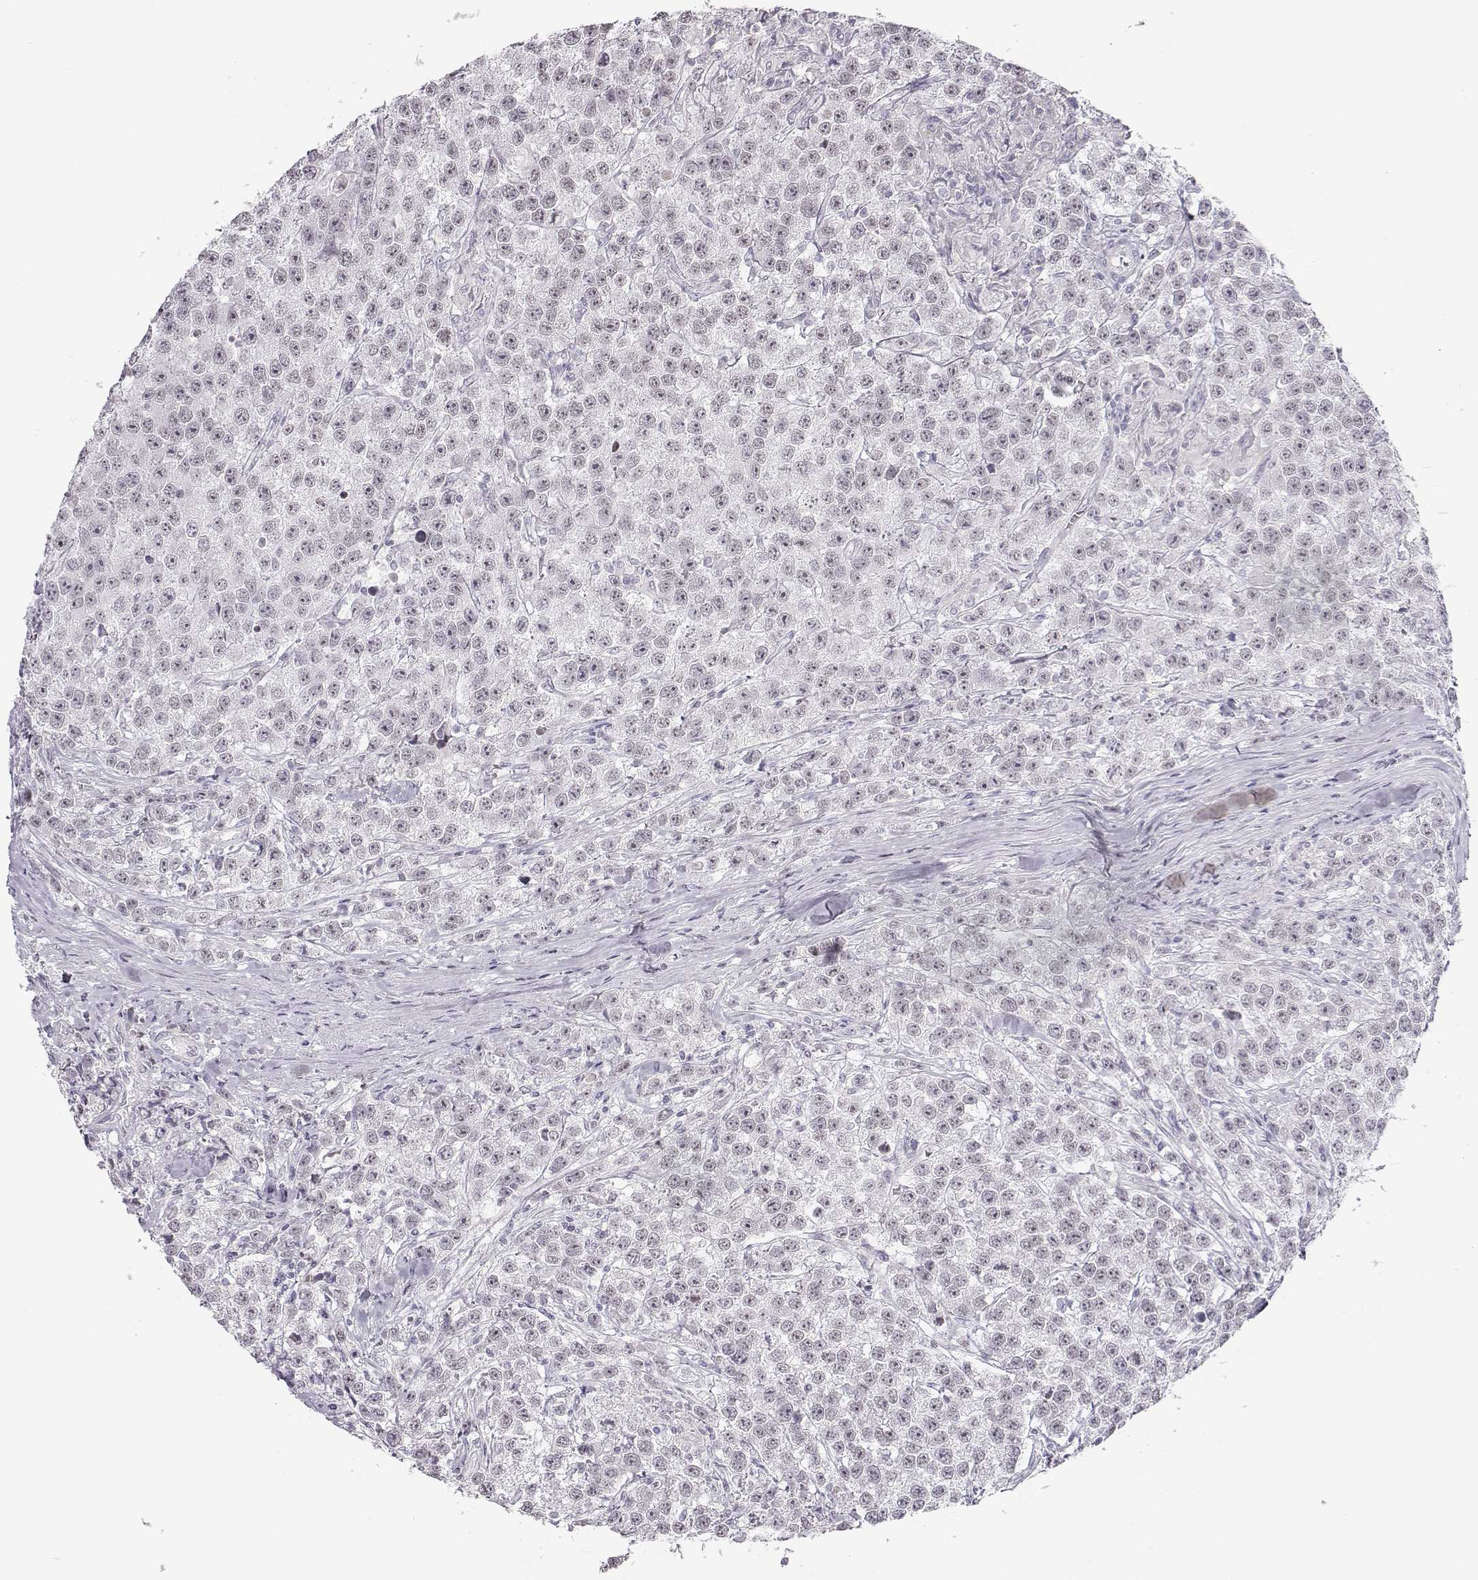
{"staining": {"intensity": "negative", "quantity": "none", "location": "none"}, "tissue": "testis cancer", "cell_type": "Tumor cells", "image_type": "cancer", "snomed": [{"axis": "morphology", "description": "Seminoma, NOS"}, {"axis": "topography", "description": "Testis"}], "caption": "This is an immunohistochemistry (IHC) histopathology image of human testis cancer (seminoma). There is no staining in tumor cells.", "gene": "IMPG1", "patient": {"sex": "male", "age": 59}}